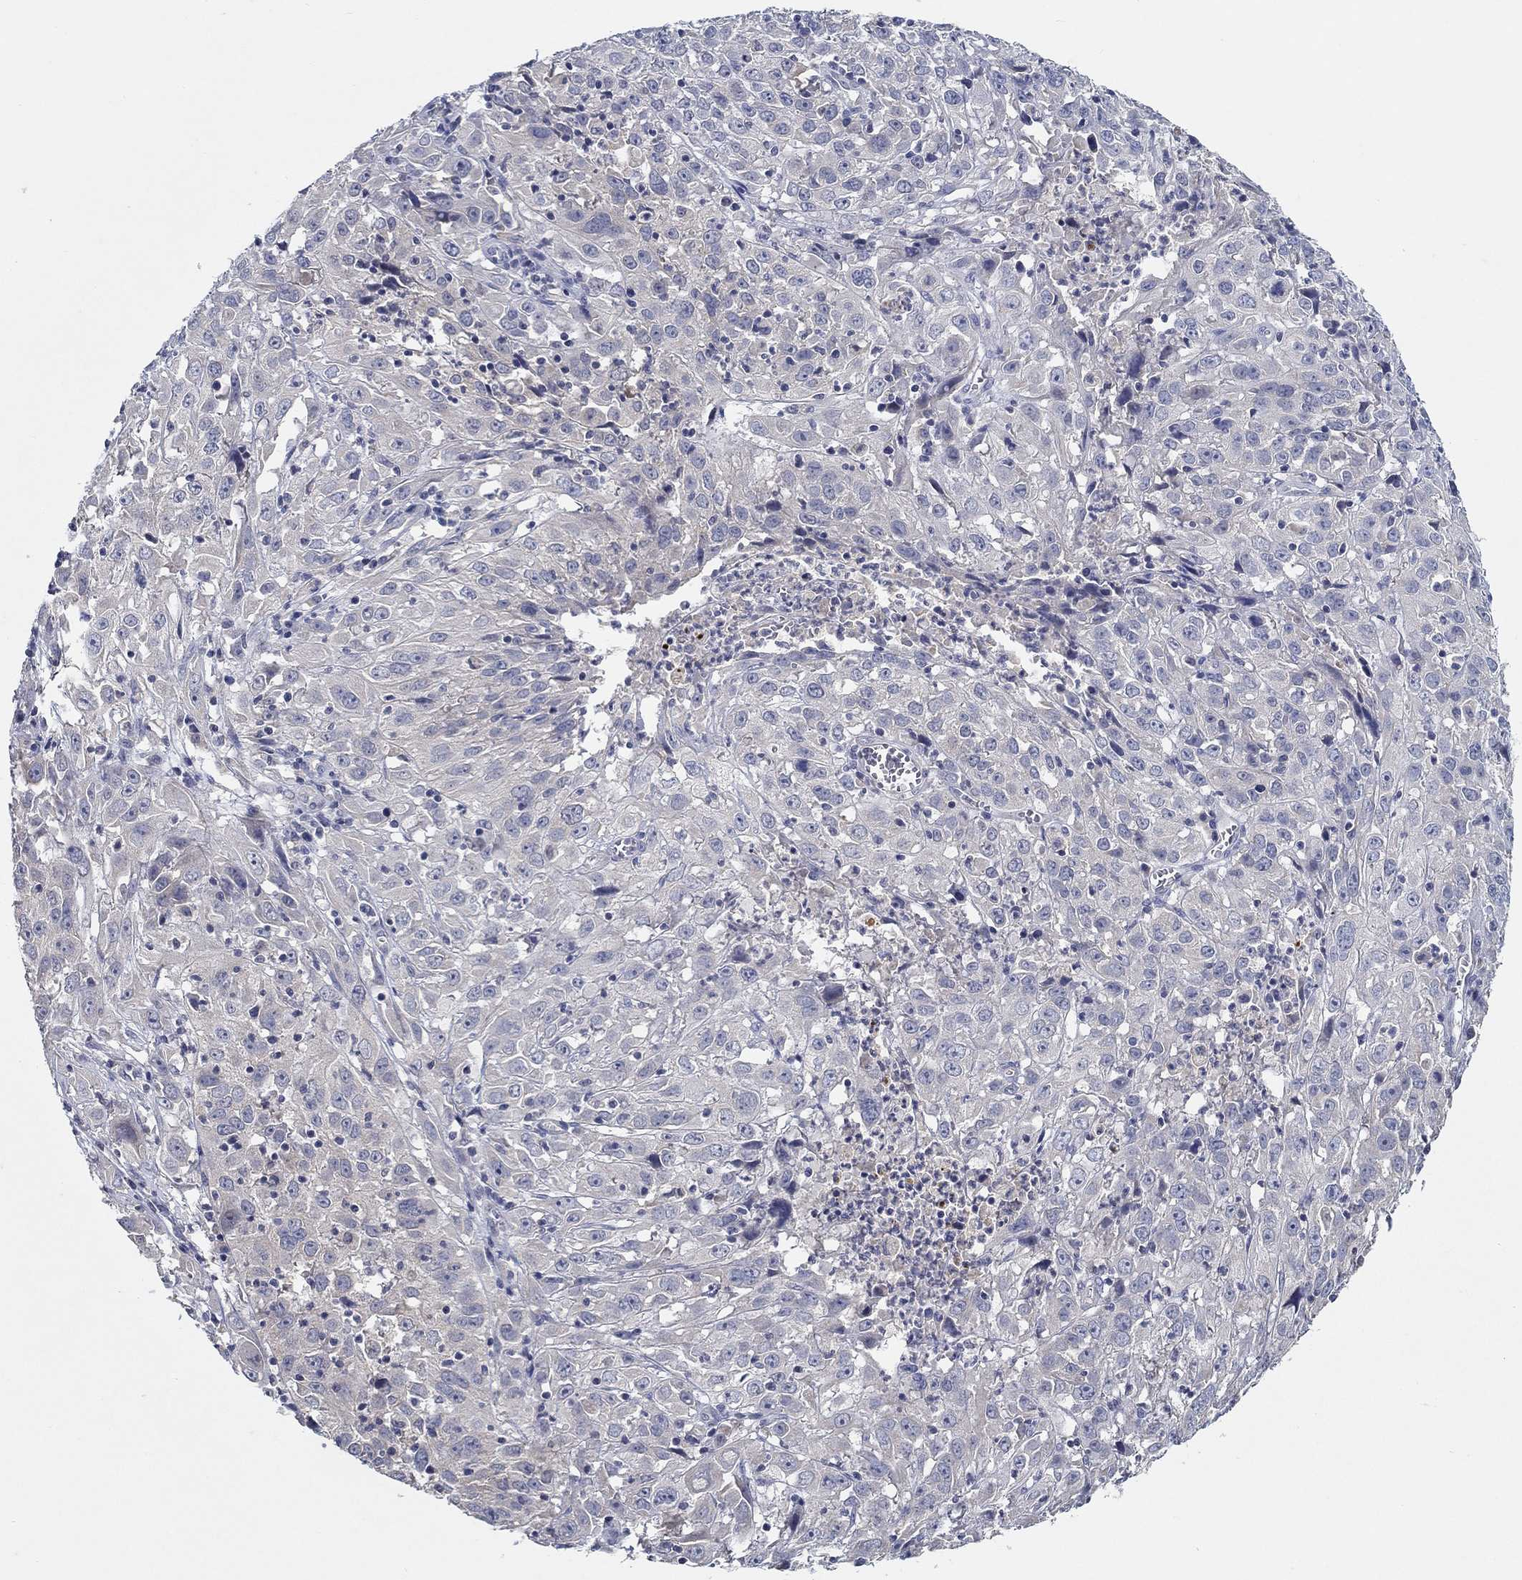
{"staining": {"intensity": "negative", "quantity": "none", "location": "none"}, "tissue": "cervical cancer", "cell_type": "Tumor cells", "image_type": "cancer", "snomed": [{"axis": "morphology", "description": "Squamous cell carcinoma, NOS"}, {"axis": "topography", "description": "Cervix"}], "caption": "Immunohistochemistry (IHC) image of neoplastic tissue: squamous cell carcinoma (cervical) stained with DAB (3,3'-diaminobenzidine) displays no significant protein positivity in tumor cells. (DAB (3,3'-diaminobenzidine) immunohistochemistry (IHC) visualized using brightfield microscopy, high magnification).", "gene": "PROZ", "patient": {"sex": "female", "age": 32}}